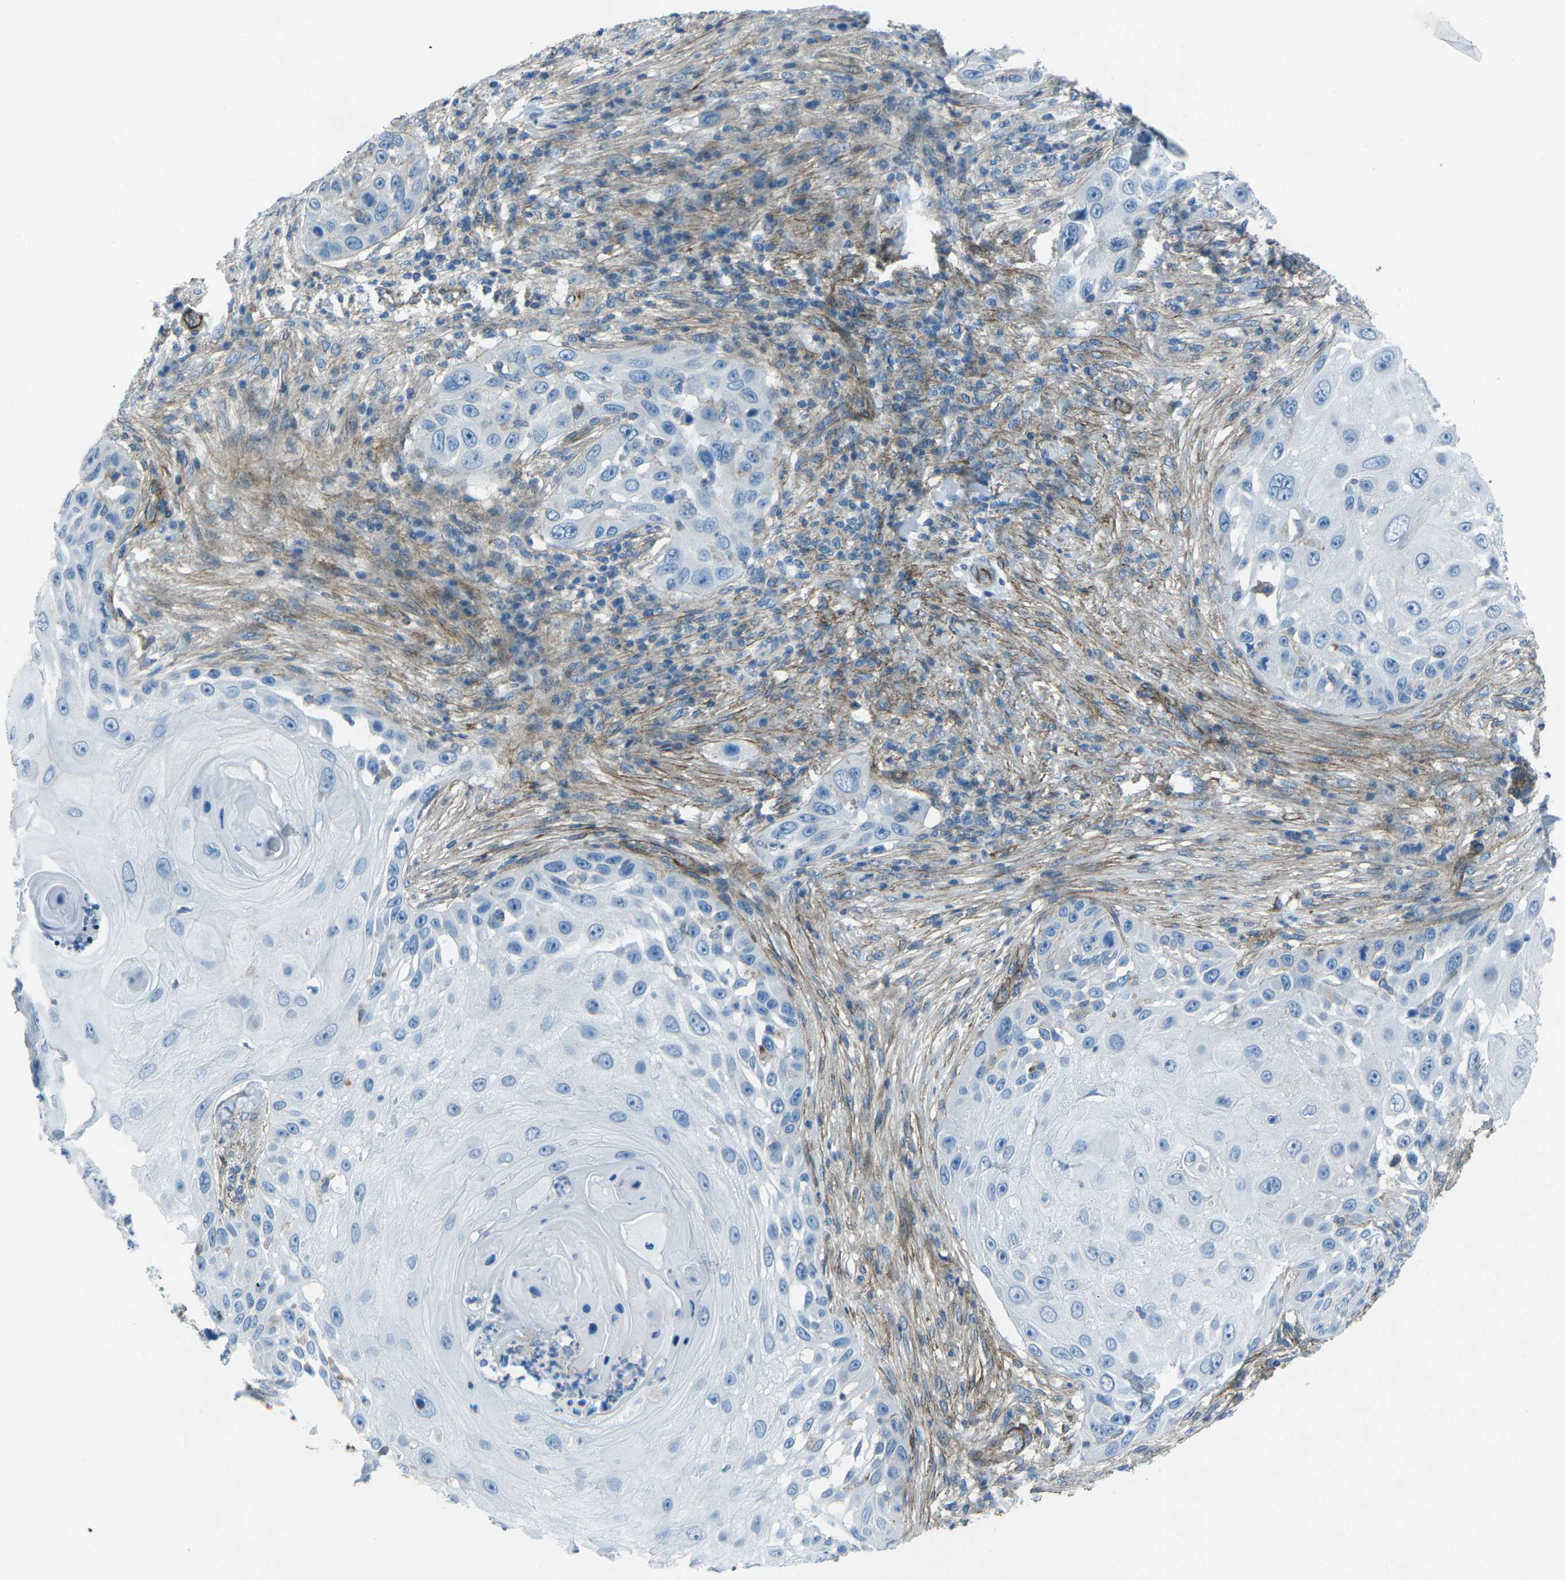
{"staining": {"intensity": "negative", "quantity": "none", "location": "none"}, "tissue": "skin cancer", "cell_type": "Tumor cells", "image_type": "cancer", "snomed": [{"axis": "morphology", "description": "Squamous cell carcinoma, NOS"}, {"axis": "topography", "description": "Skin"}], "caption": "Human skin squamous cell carcinoma stained for a protein using IHC demonstrates no expression in tumor cells.", "gene": "UTRN", "patient": {"sex": "female", "age": 44}}